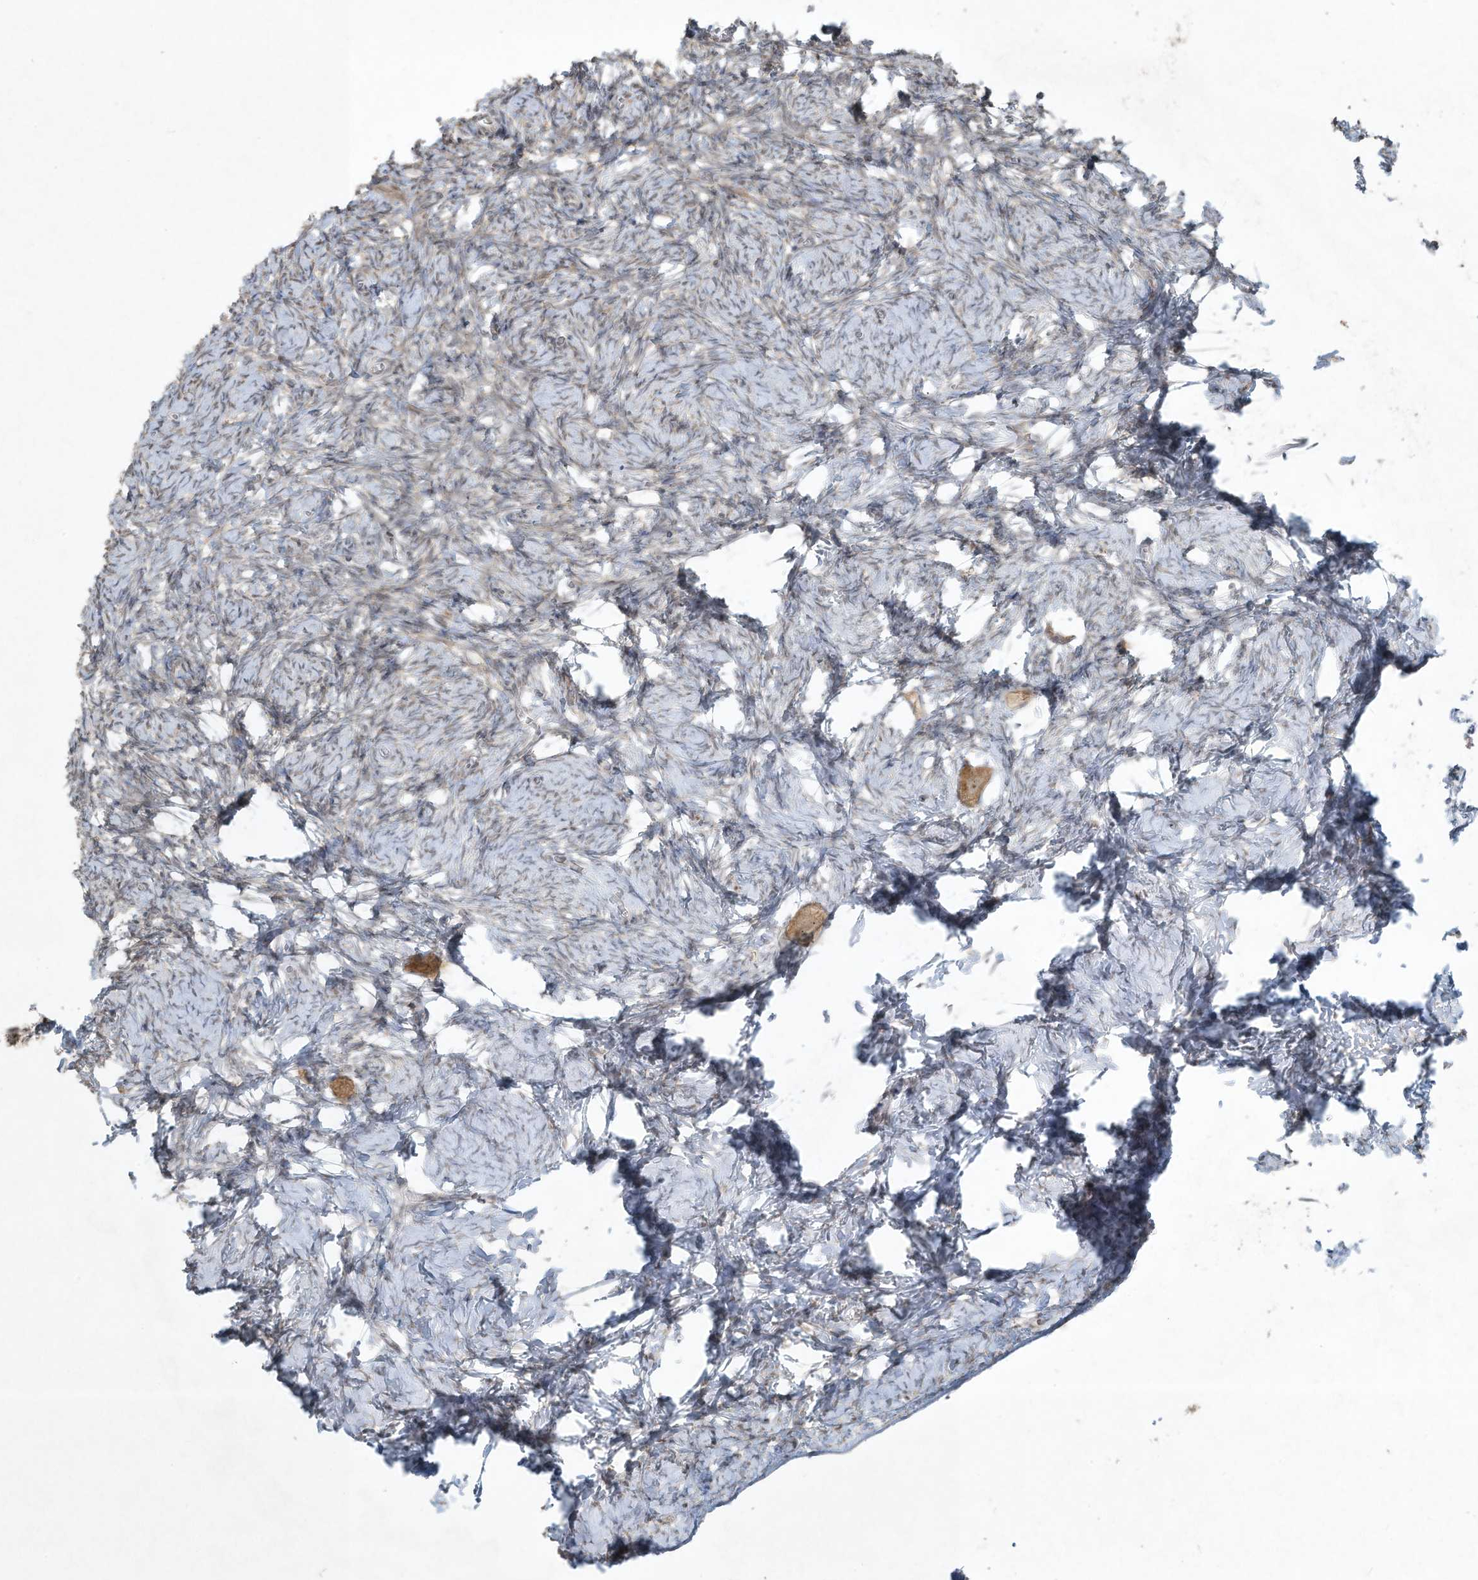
{"staining": {"intensity": "moderate", "quantity": ">75%", "location": "cytoplasmic/membranous"}, "tissue": "ovary", "cell_type": "Follicle cells", "image_type": "normal", "snomed": [{"axis": "morphology", "description": "Normal tissue, NOS"}, {"axis": "topography", "description": "Ovary"}], "caption": "Immunohistochemical staining of normal ovary exhibits moderate cytoplasmic/membranous protein expression in approximately >75% of follicle cells.", "gene": "ZNF263", "patient": {"sex": "female", "age": 27}}